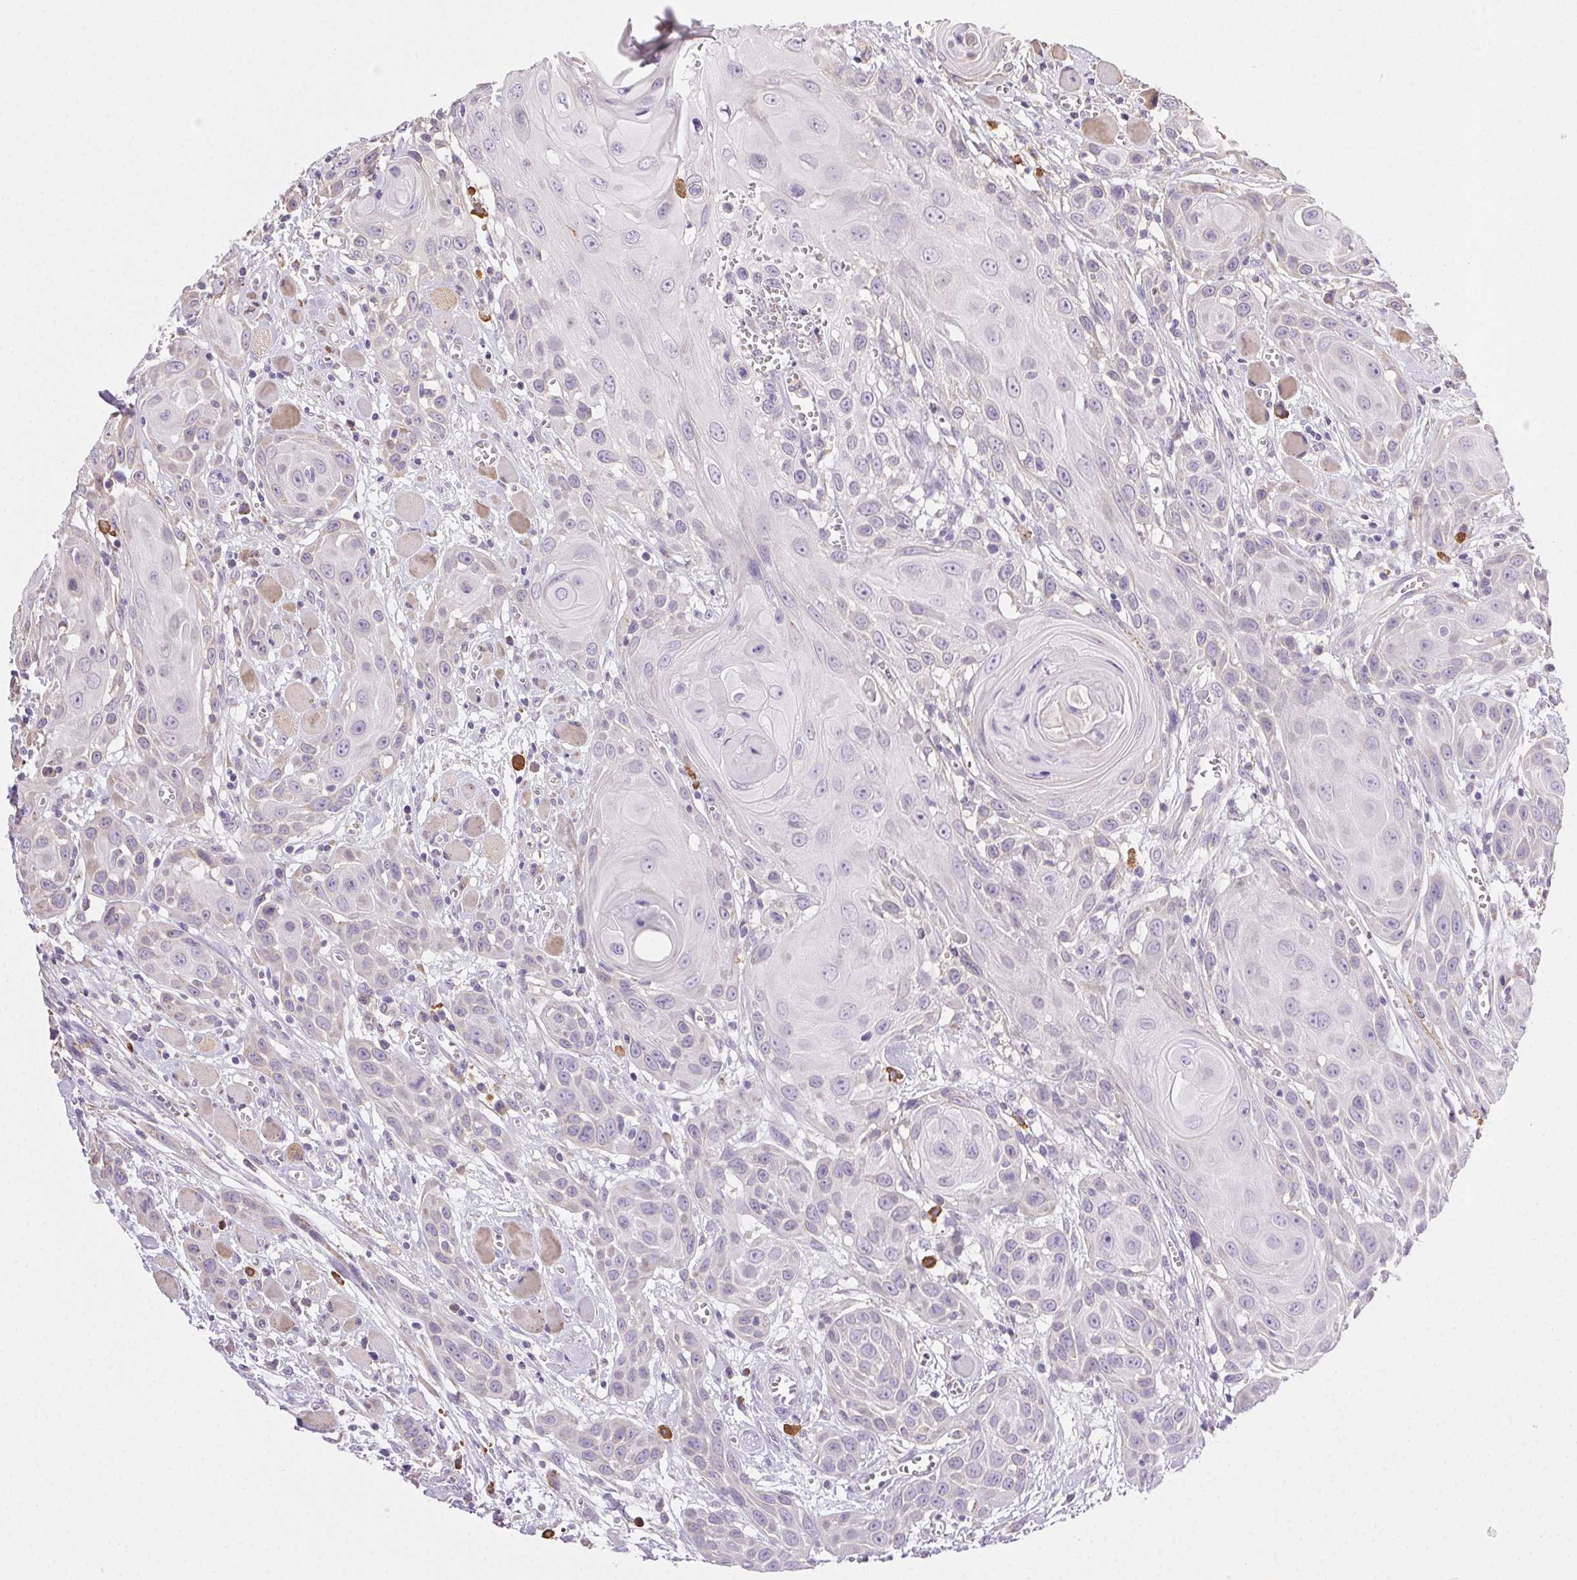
{"staining": {"intensity": "negative", "quantity": "none", "location": "none"}, "tissue": "head and neck cancer", "cell_type": "Tumor cells", "image_type": "cancer", "snomed": [{"axis": "morphology", "description": "Squamous cell carcinoma, NOS"}, {"axis": "topography", "description": "Head-Neck"}], "caption": "Squamous cell carcinoma (head and neck) was stained to show a protein in brown. There is no significant staining in tumor cells. Brightfield microscopy of immunohistochemistry stained with DAB (brown) and hematoxylin (blue), captured at high magnification.", "gene": "SNX31", "patient": {"sex": "female", "age": 80}}